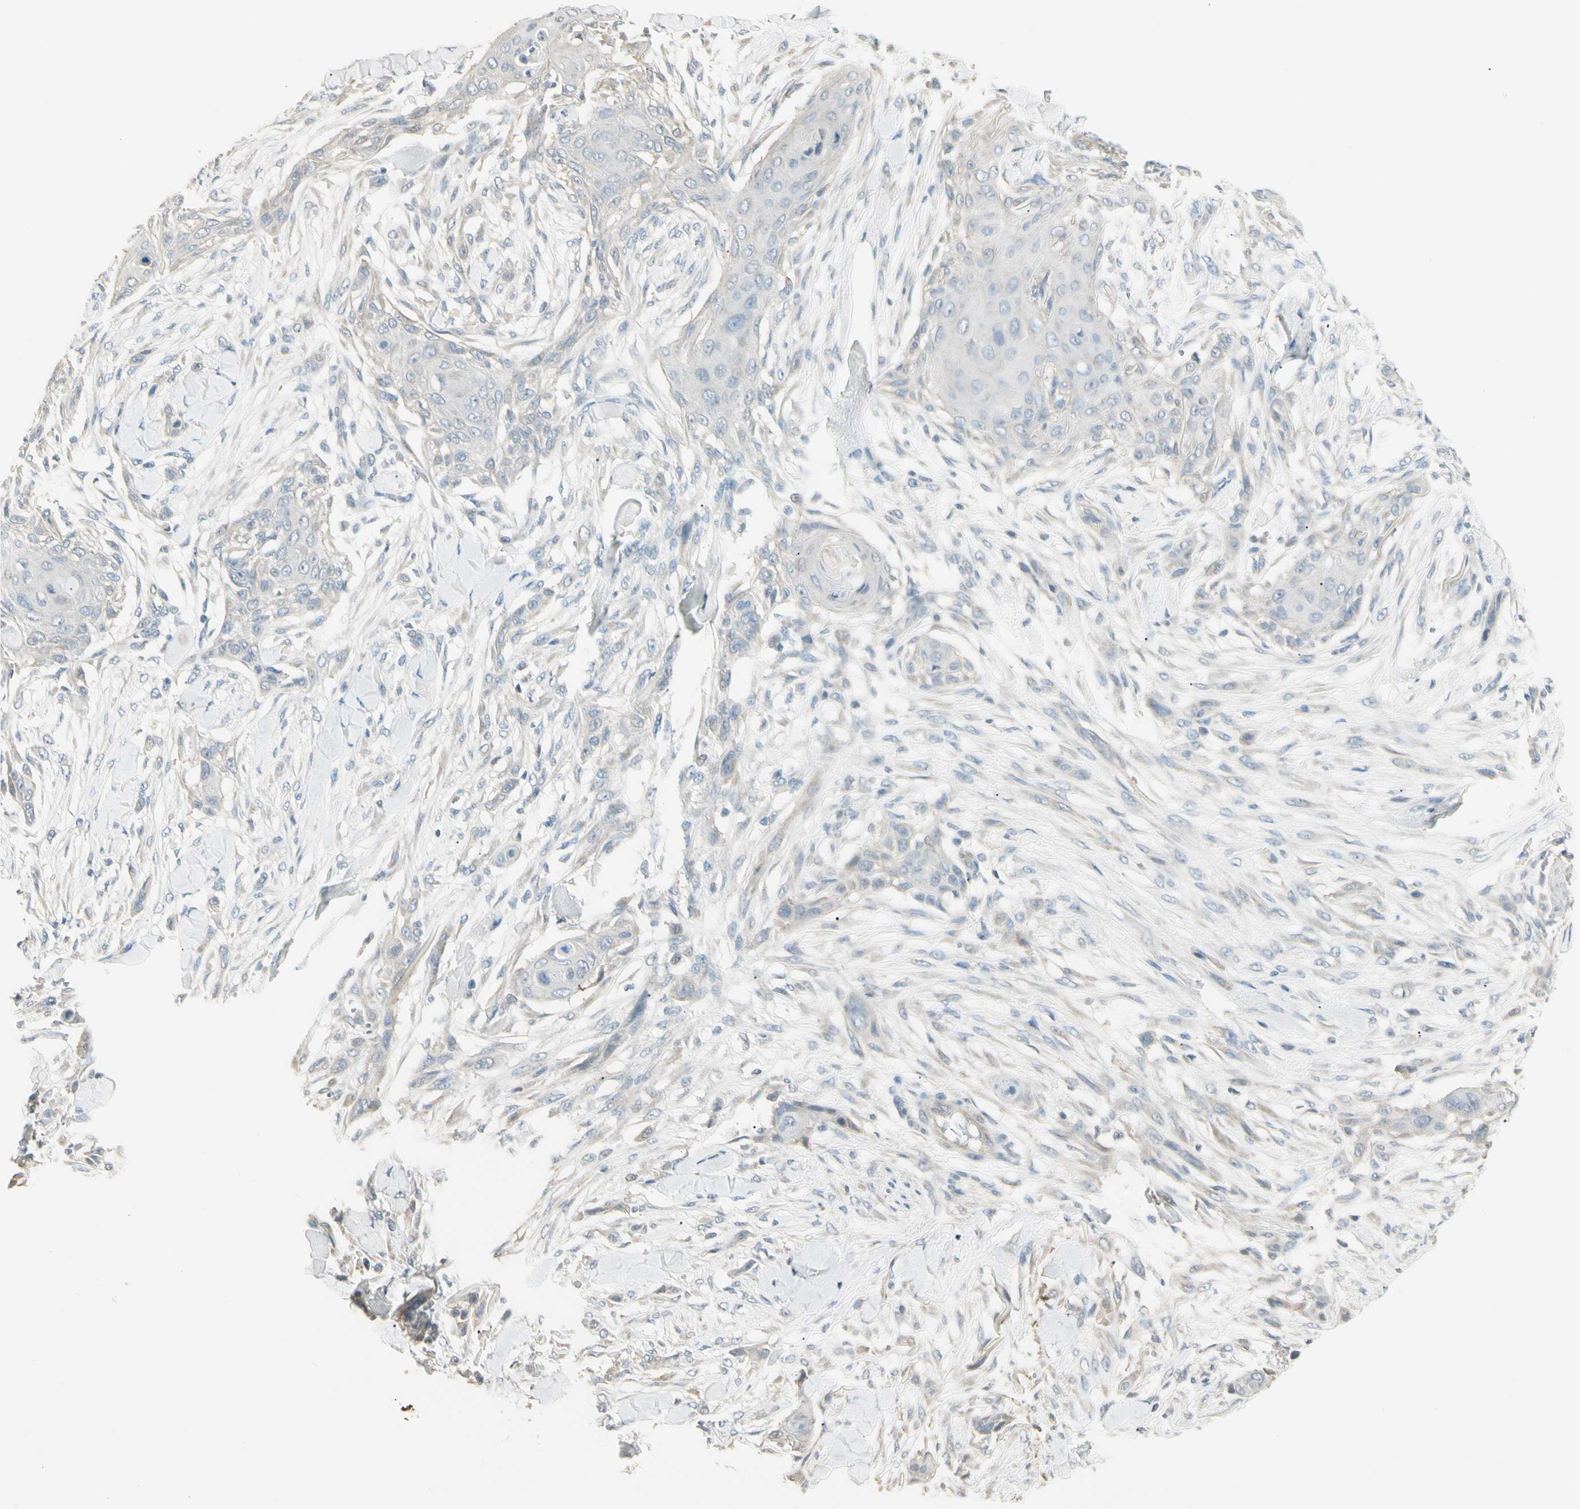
{"staining": {"intensity": "negative", "quantity": "none", "location": "none"}, "tissue": "skin cancer", "cell_type": "Tumor cells", "image_type": "cancer", "snomed": [{"axis": "morphology", "description": "Squamous cell carcinoma, NOS"}, {"axis": "topography", "description": "Skin"}], "caption": "DAB immunohistochemical staining of squamous cell carcinoma (skin) displays no significant expression in tumor cells. Nuclei are stained in blue.", "gene": "GNE", "patient": {"sex": "female", "age": 59}}